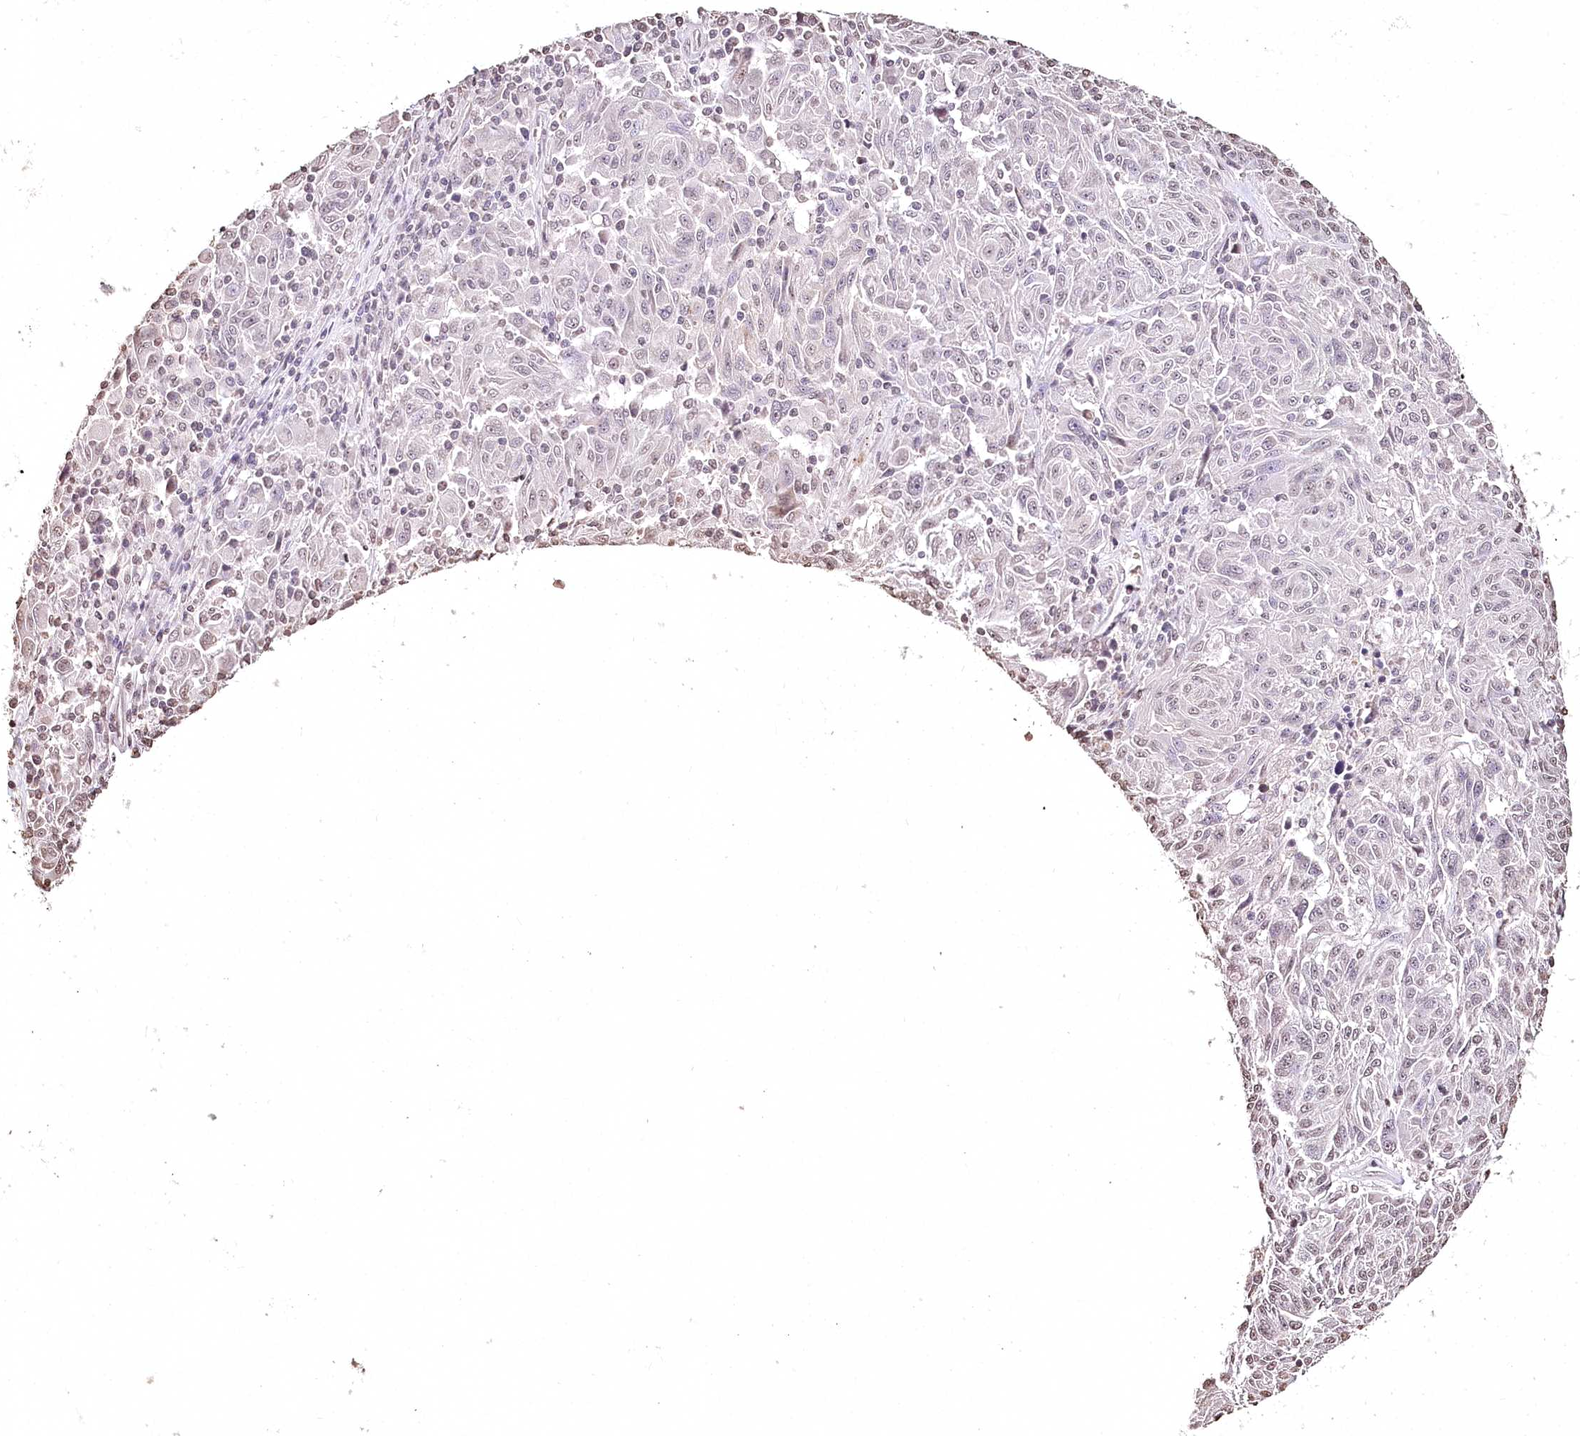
{"staining": {"intensity": "negative", "quantity": "none", "location": "none"}, "tissue": "melanoma", "cell_type": "Tumor cells", "image_type": "cancer", "snomed": [{"axis": "morphology", "description": "Malignant melanoma, NOS"}, {"axis": "topography", "description": "Skin"}], "caption": "An IHC histopathology image of melanoma is shown. There is no staining in tumor cells of melanoma.", "gene": "DMXL1", "patient": {"sex": "male", "age": 53}}